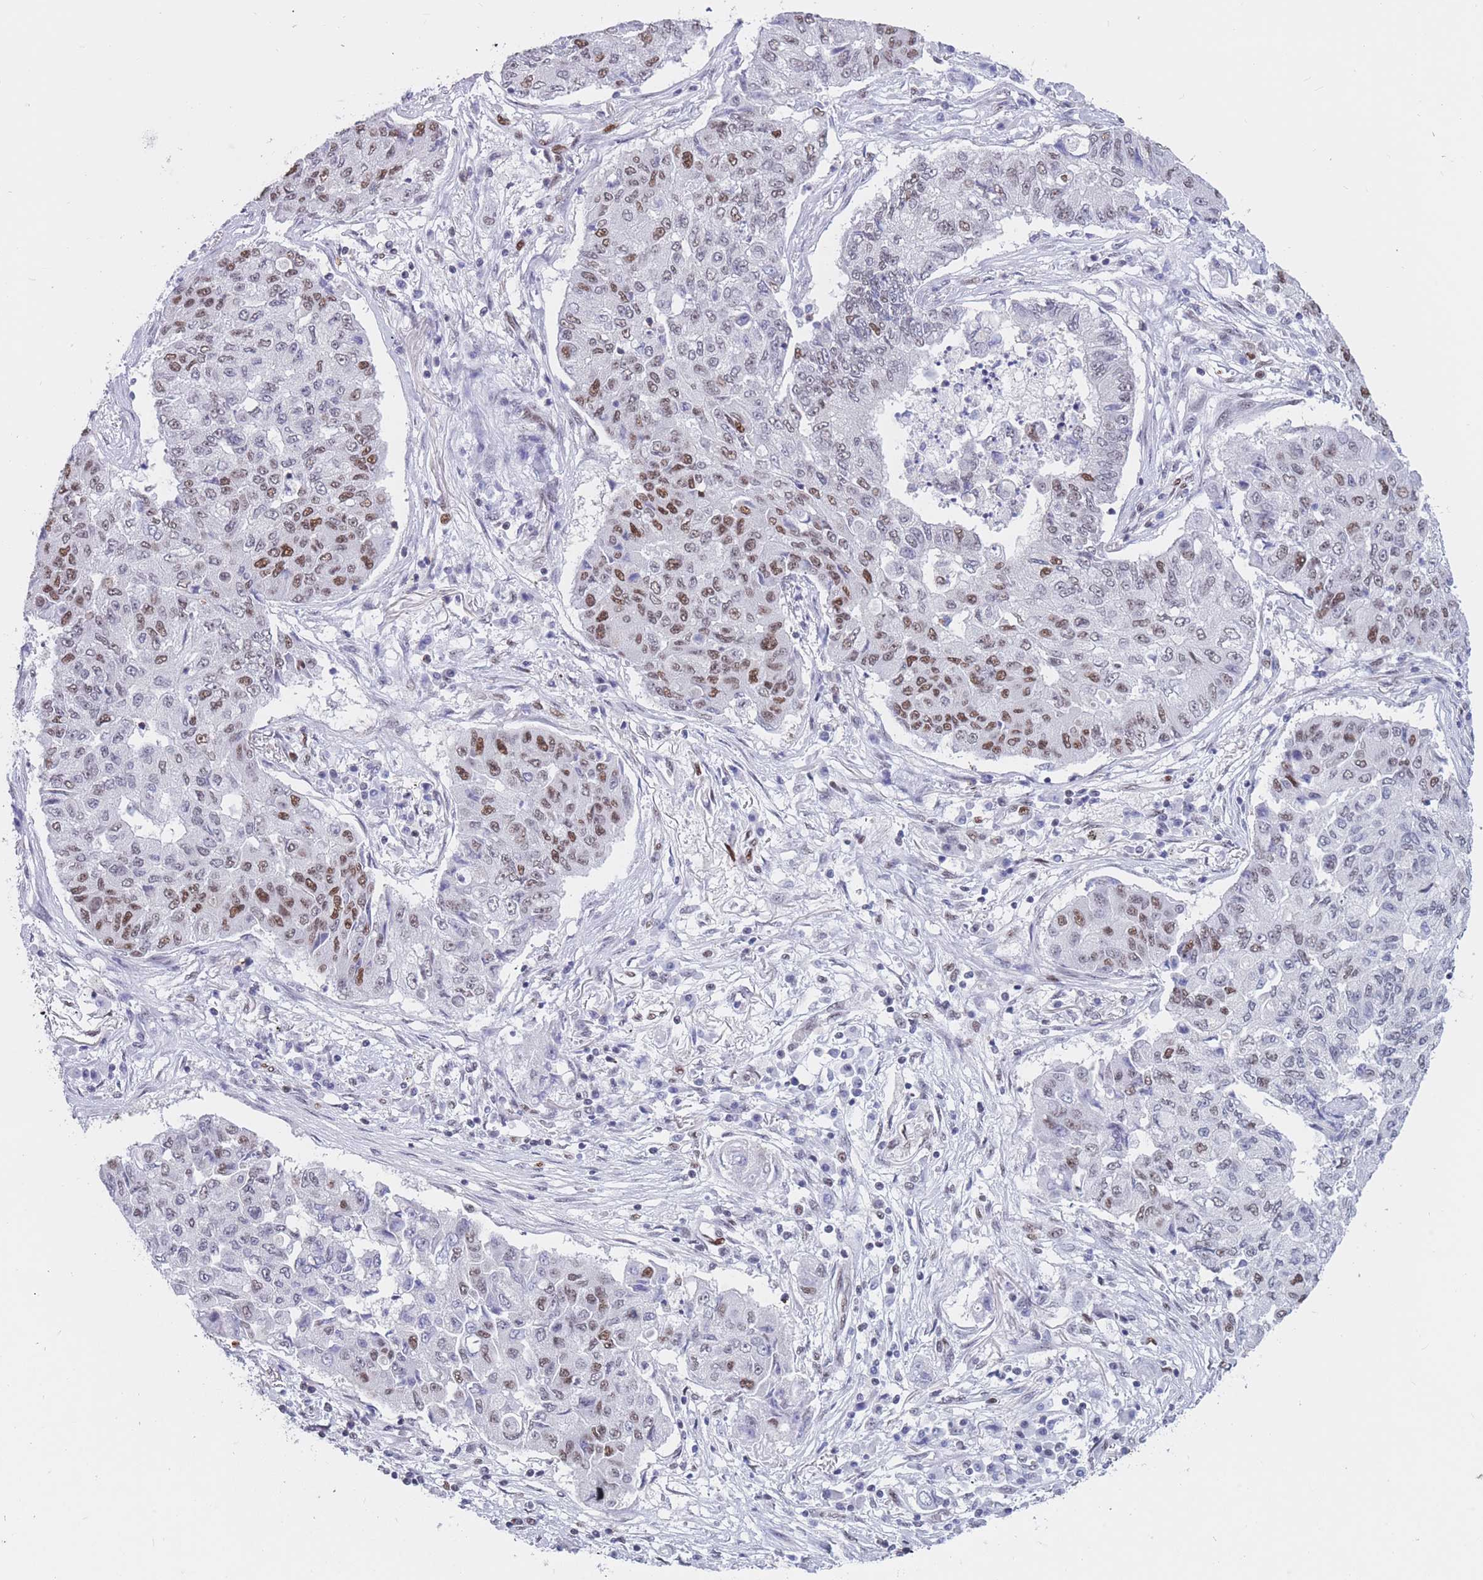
{"staining": {"intensity": "strong", "quantity": "<25%", "location": "nuclear"}, "tissue": "lung cancer", "cell_type": "Tumor cells", "image_type": "cancer", "snomed": [{"axis": "morphology", "description": "Squamous cell carcinoma, NOS"}, {"axis": "topography", "description": "Lung"}], "caption": "An image of lung squamous cell carcinoma stained for a protein reveals strong nuclear brown staining in tumor cells.", "gene": "NASP", "patient": {"sex": "male", "age": 74}}